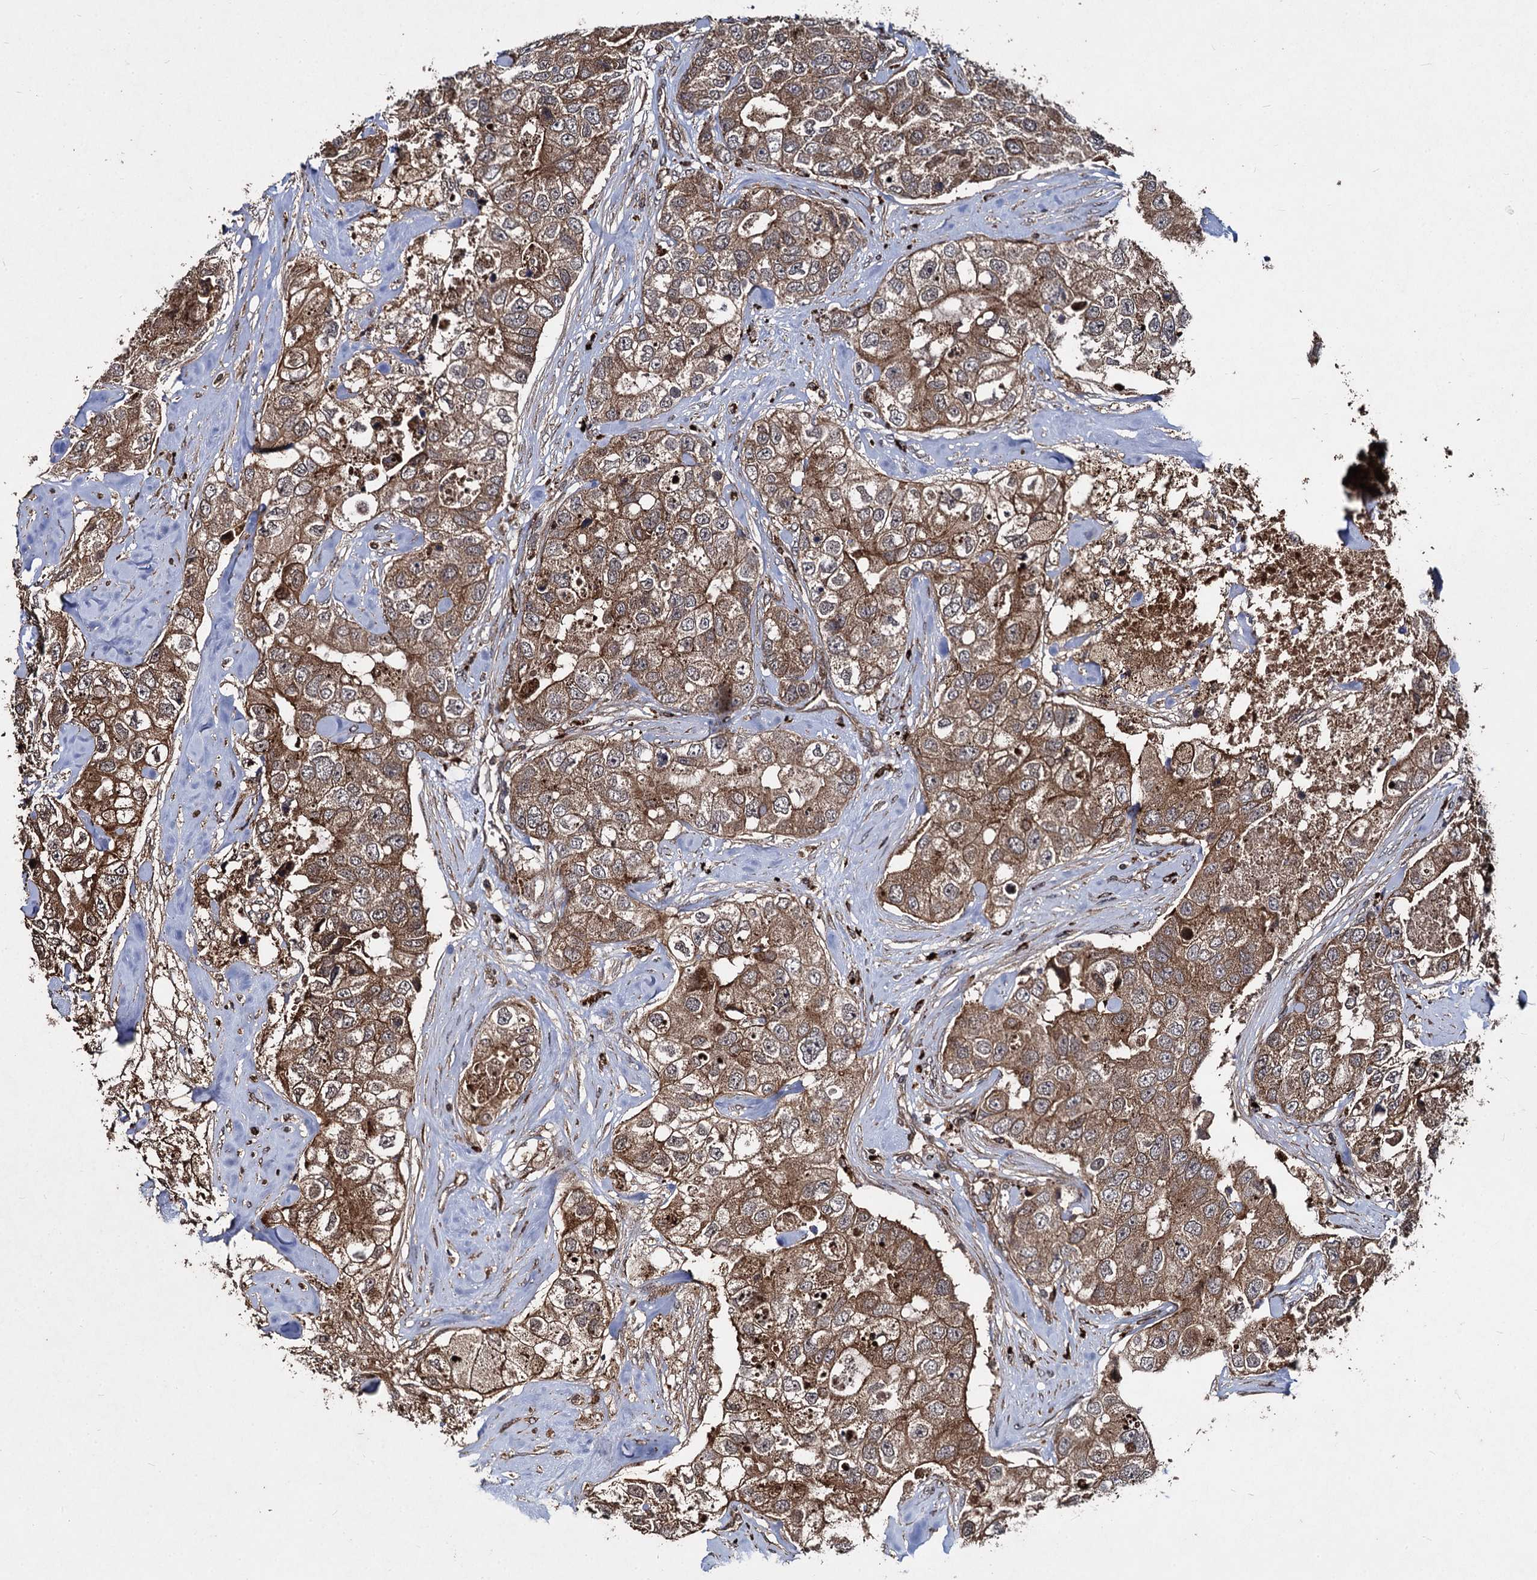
{"staining": {"intensity": "moderate", "quantity": ">75%", "location": "cytoplasmic/membranous"}, "tissue": "breast cancer", "cell_type": "Tumor cells", "image_type": "cancer", "snomed": [{"axis": "morphology", "description": "Duct carcinoma"}, {"axis": "topography", "description": "Breast"}], "caption": "Immunohistochemistry histopathology image of breast cancer (invasive ductal carcinoma) stained for a protein (brown), which exhibits medium levels of moderate cytoplasmic/membranous expression in about >75% of tumor cells.", "gene": "BCL2L2", "patient": {"sex": "female", "age": 62}}